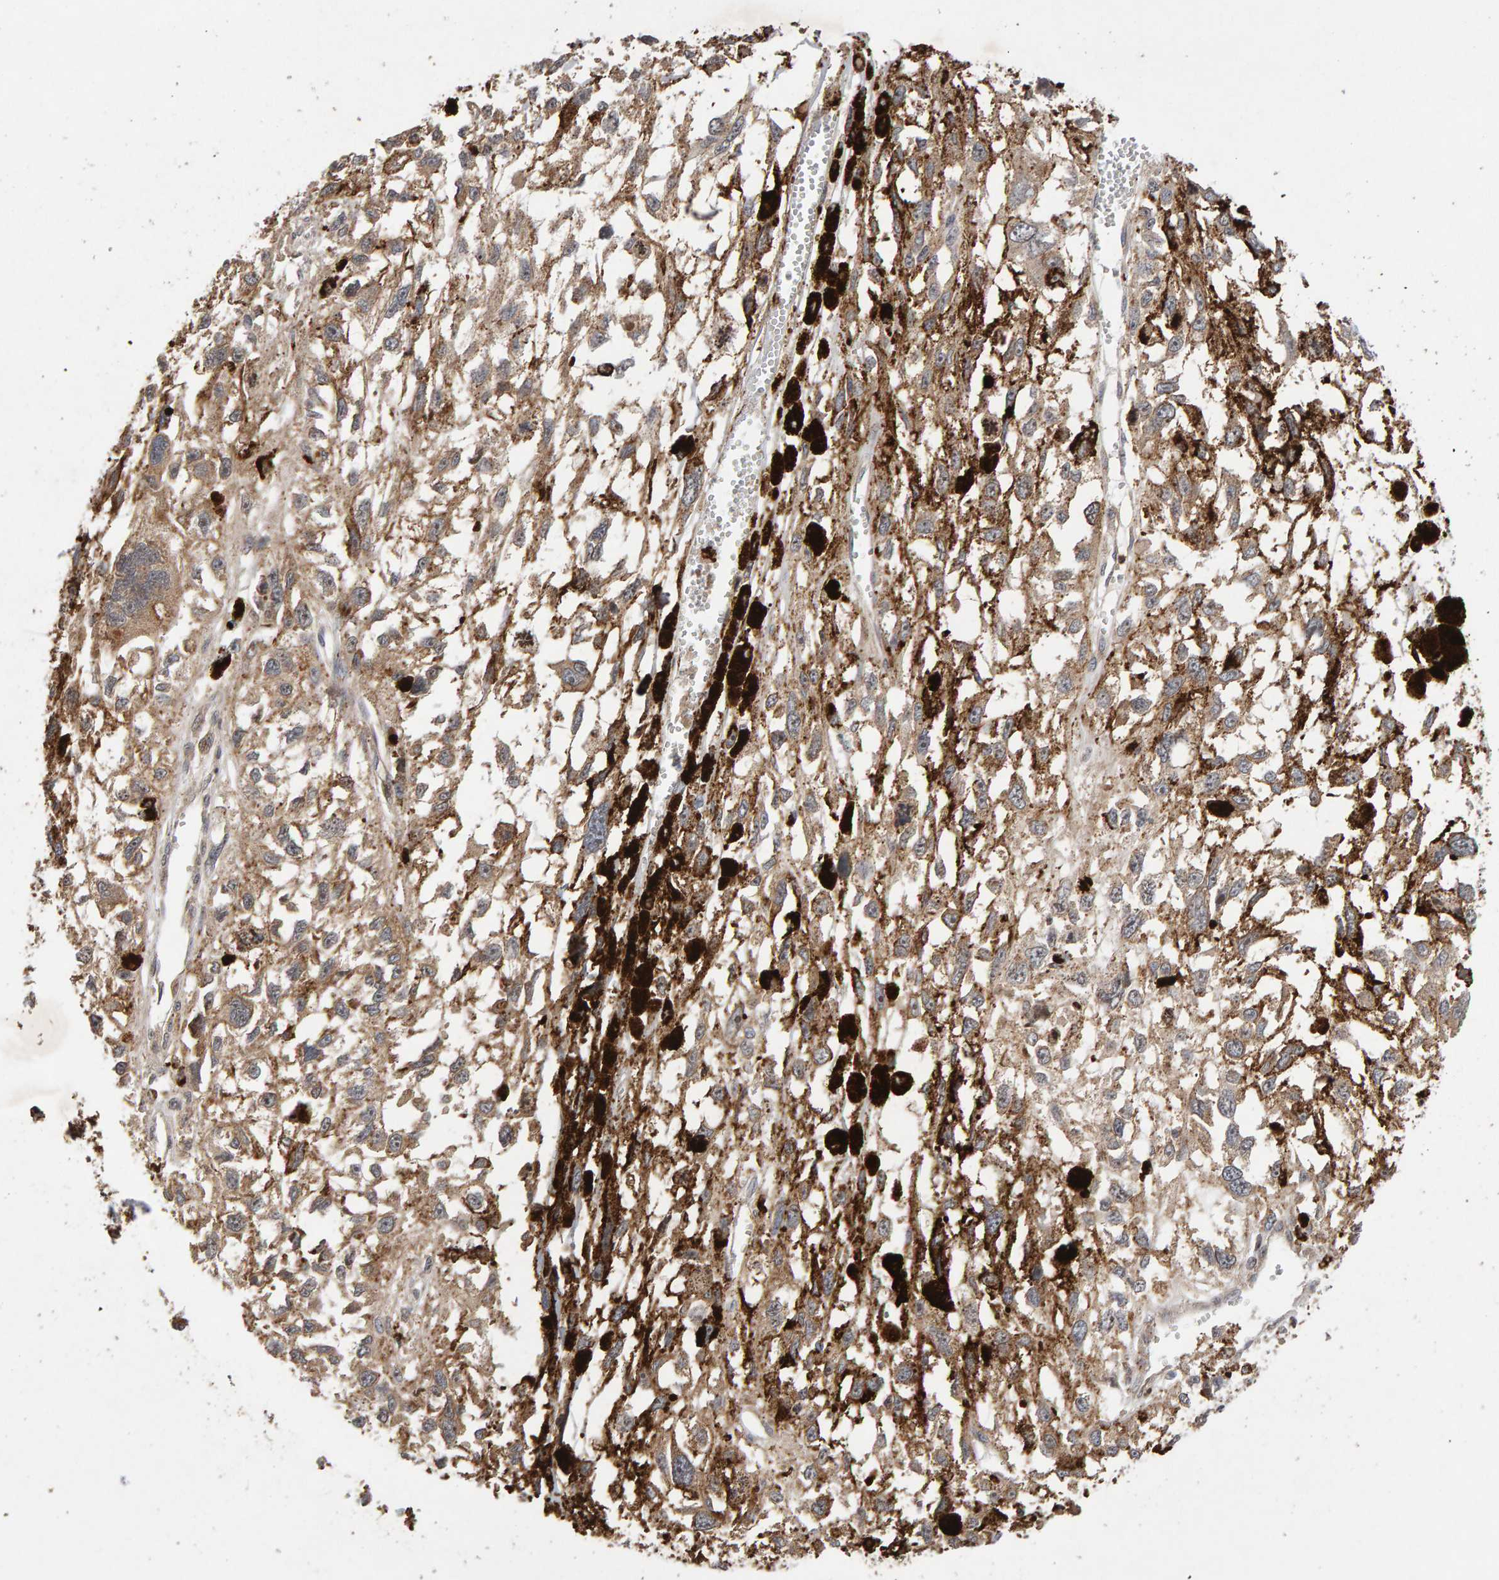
{"staining": {"intensity": "weak", "quantity": ">75%", "location": "cytoplasmic/membranous"}, "tissue": "melanoma", "cell_type": "Tumor cells", "image_type": "cancer", "snomed": [{"axis": "morphology", "description": "Malignant melanoma, Metastatic site"}, {"axis": "topography", "description": "Lymph node"}], "caption": "Malignant melanoma (metastatic site) was stained to show a protein in brown. There is low levels of weak cytoplasmic/membranous staining in approximately >75% of tumor cells.", "gene": "LZTS1", "patient": {"sex": "male", "age": 59}}